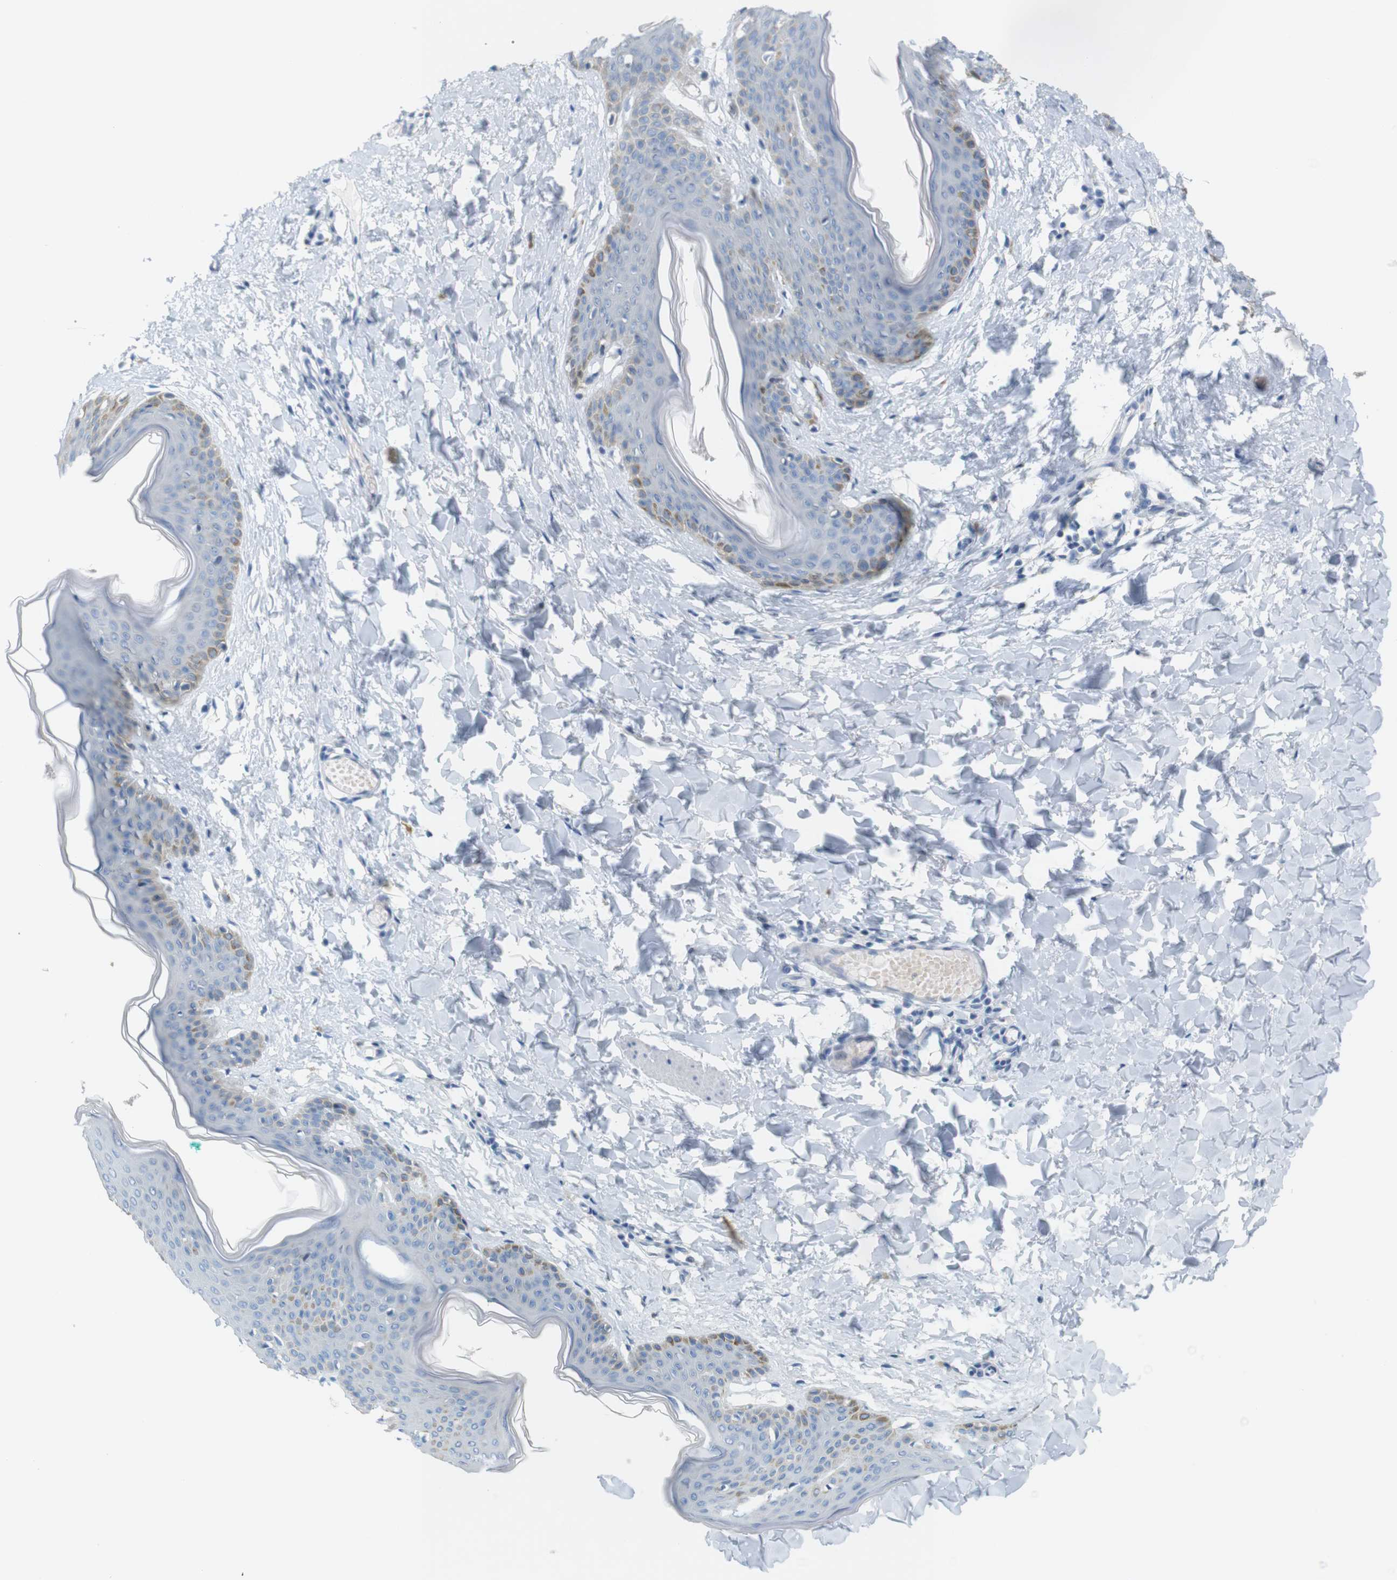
{"staining": {"intensity": "negative", "quantity": "none", "location": "none"}, "tissue": "skin", "cell_type": "Fibroblasts", "image_type": "normal", "snomed": [{"axis": "morphology", "description": "Normal tissue, NOS"}, {"axis": "topography", "description": "Skin"}], "caption": "The image exhibits no significant positivity in fibroblasts of skin.", "gene": "LRRK2", "patient": {"sex": "female", "age": 17}}